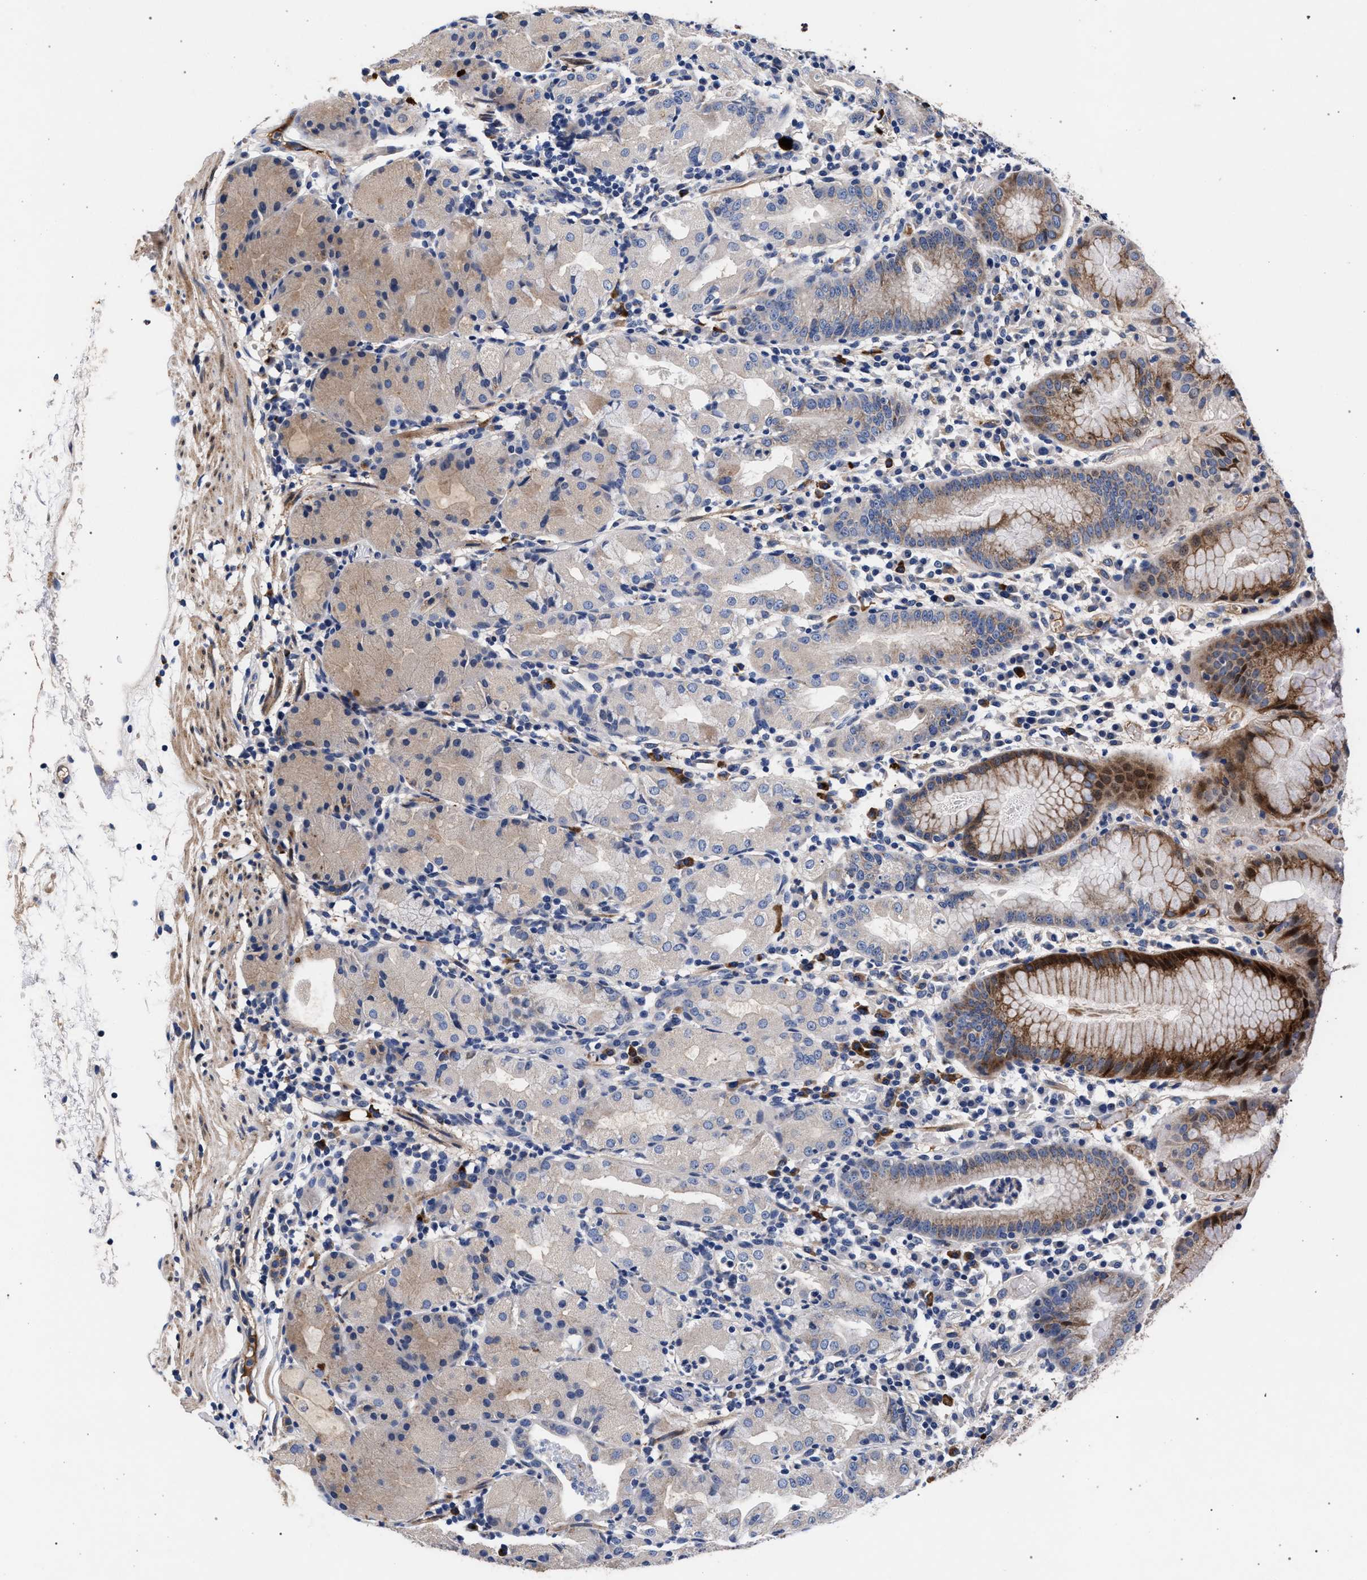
{"staining": {"intensity": "strong", "quantity": "<25%", "location": "cytoplasmic/membranous"}, "tissue": "stomach", "cell_type": "Glandular cells", "image_type": "normal", "snomed": [{"axis": "morphology", "description": "Normal tissue, NOS"}, {"axis": "topography", "description": "Stomach"}, {"axis": "topography", "description": "Stomach, lower"}], "caption": "Protein positivity by IHC reveals strong cytoplasmic/membranous positivity in approximately <25% of glandular cells in unremarkable stomach. Immunohistochemistry (ihc) stains the protein in brown and the nuclei are stained blue.", "gene": "ACOX1", "patient": {"sex": "female", "age": 75}}